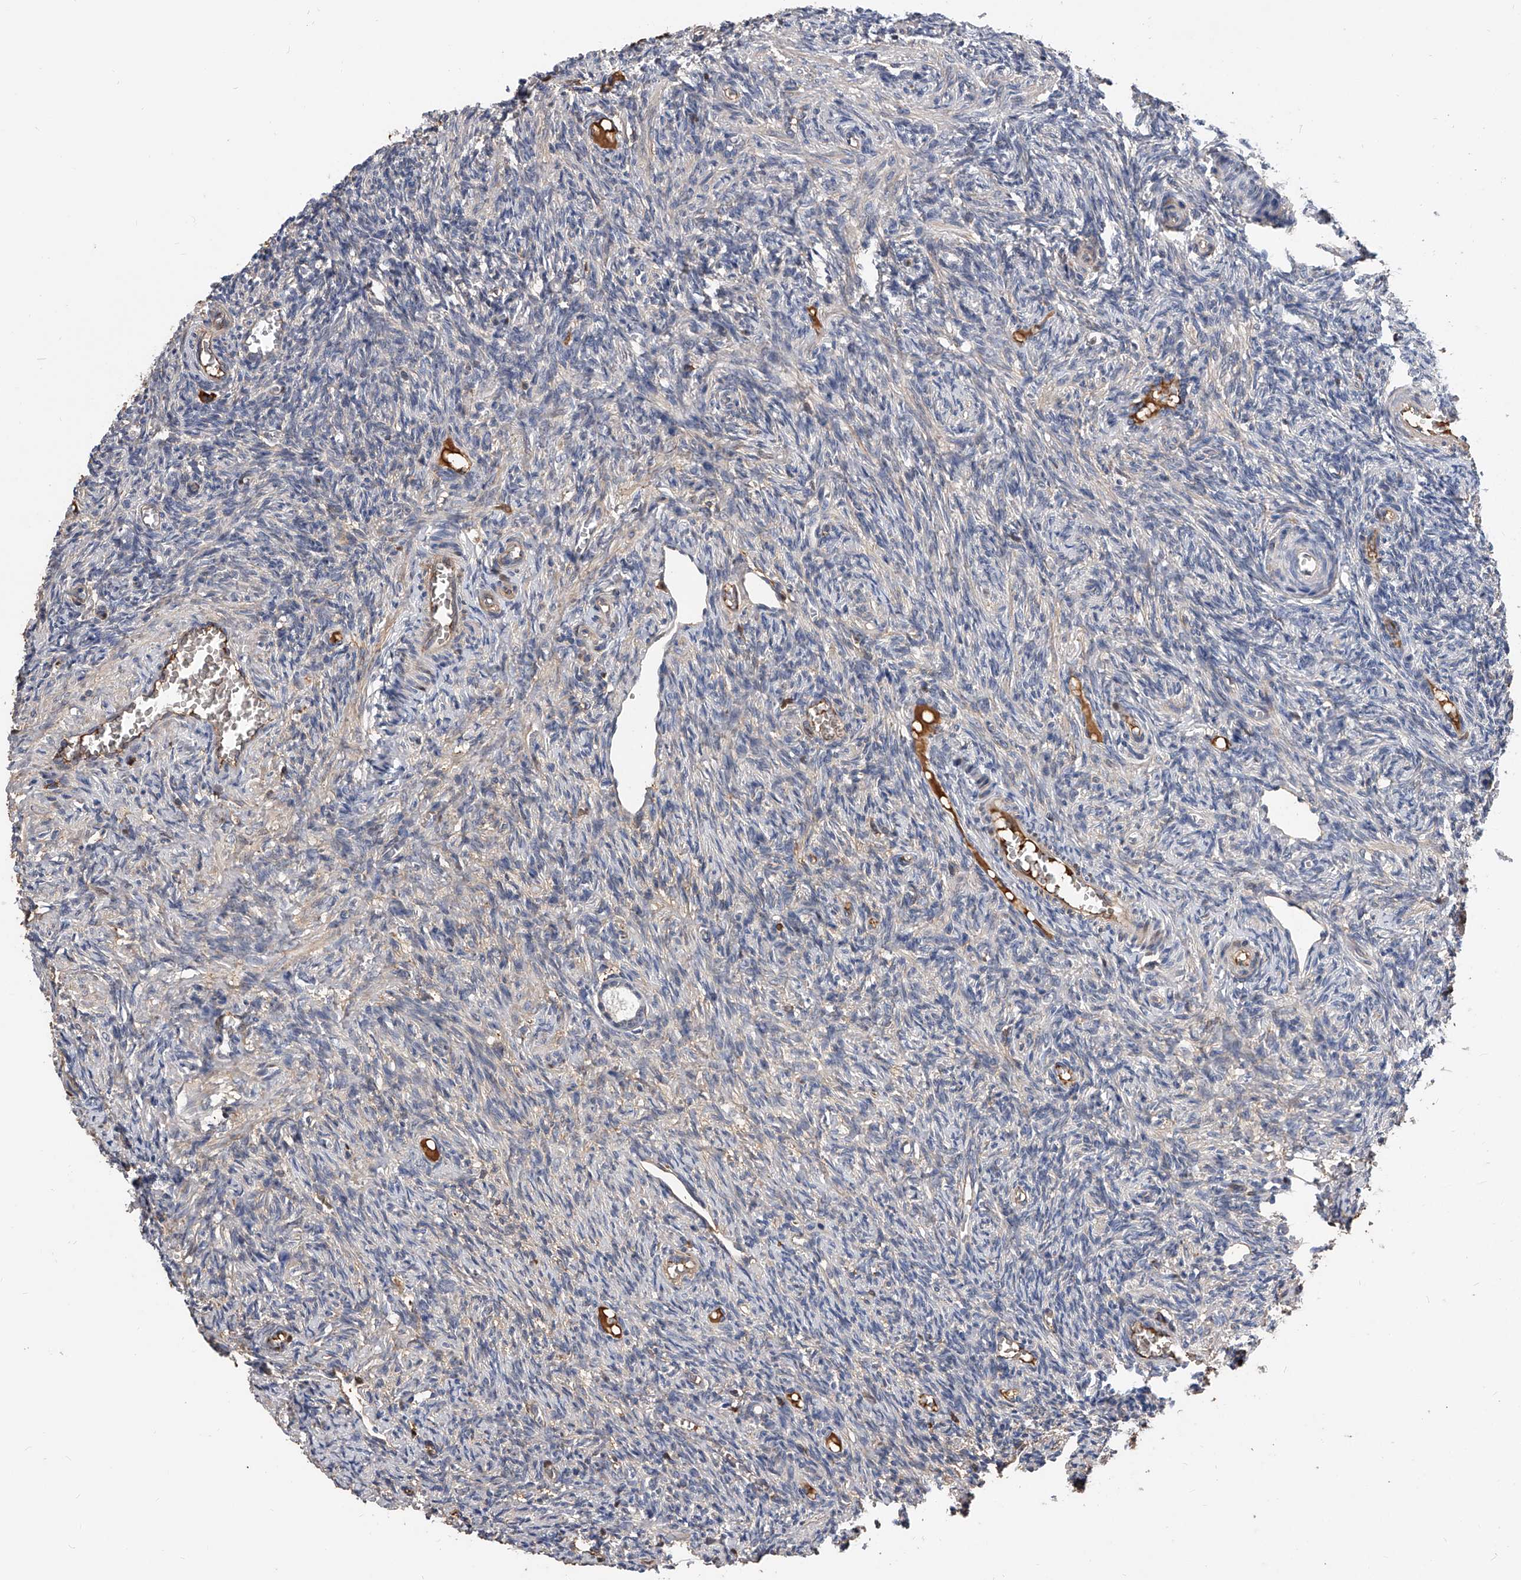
{"staining": {"intensity": "negative", "quantity": "none", "location": "none"}, "tissue": "ovary", "cell_type": "Follicle cells", "image_type": "normal", "snomed": [{"axis": "morphology", "description": "Normal tissue, NOS"}, {"axis": "topography", "description": "Ovary"}], "caption": "Protein analysis of normal ovary exhibits no significant expression in follicle cells.", "gene": "ZNF25", "patient": {"sex": "female", "age": 27}}